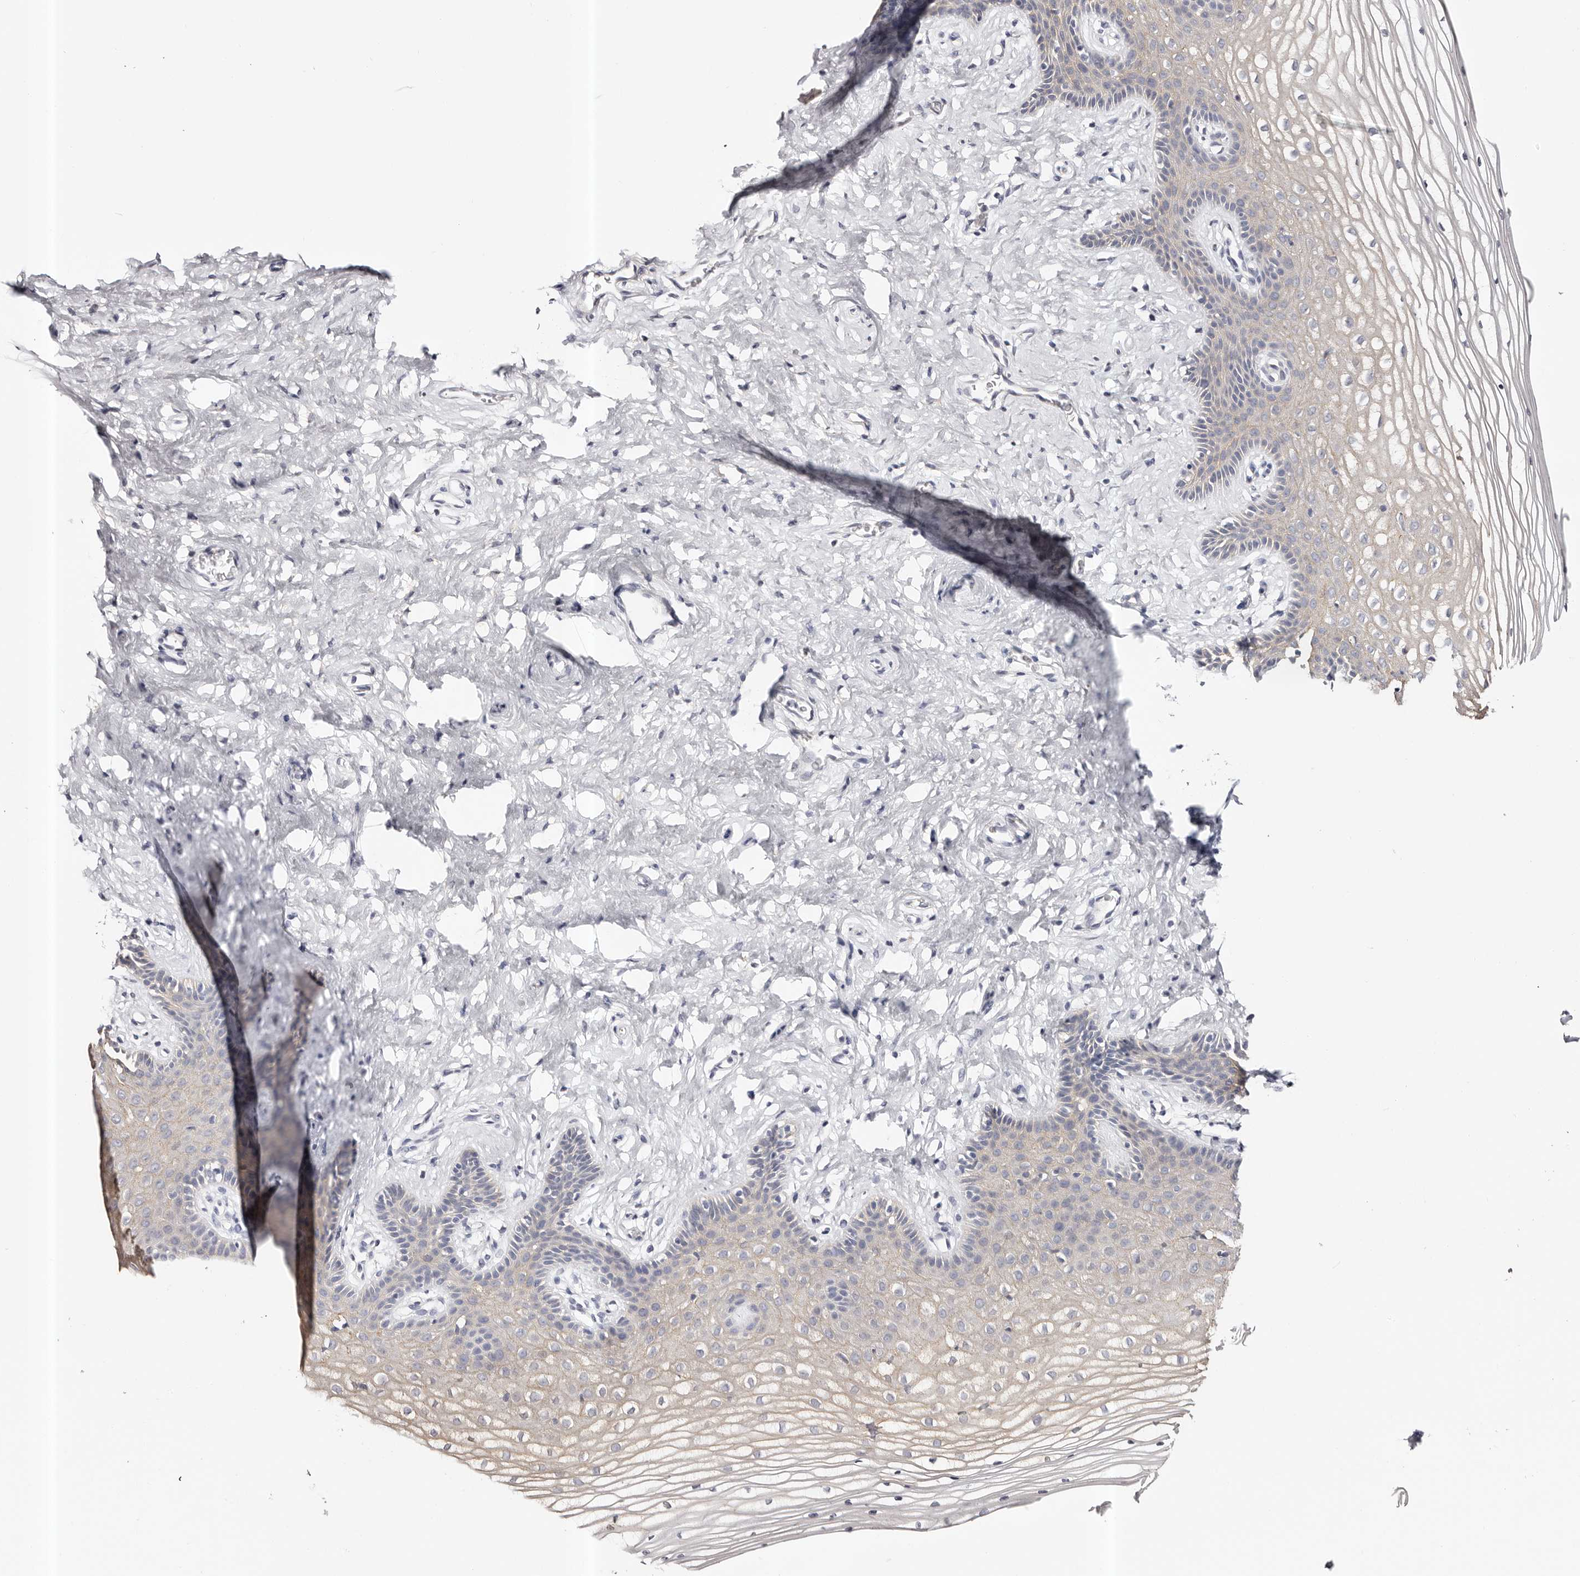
{"staining": {"intensity": "weak", "quantity": "<25%", "location": "cytoplasmic/membranous"}, "tissue": "vagina", "cell_type": "Squamous epithelial cells", "image_type": "normal", "snomed": [{"axis": "morphology", "description": "Normal tissue, NOS"}, {"axis": "topography", "description": "Vagina"}, {"axis": "topography", "description": "Cervix"}], "caption": "Immunohistochemical staining of normal vagina demonstrates no significant staining in squamous epithelial cells.", "gene": "ROM1", "patient": {"sex": "female", "age": 40}}